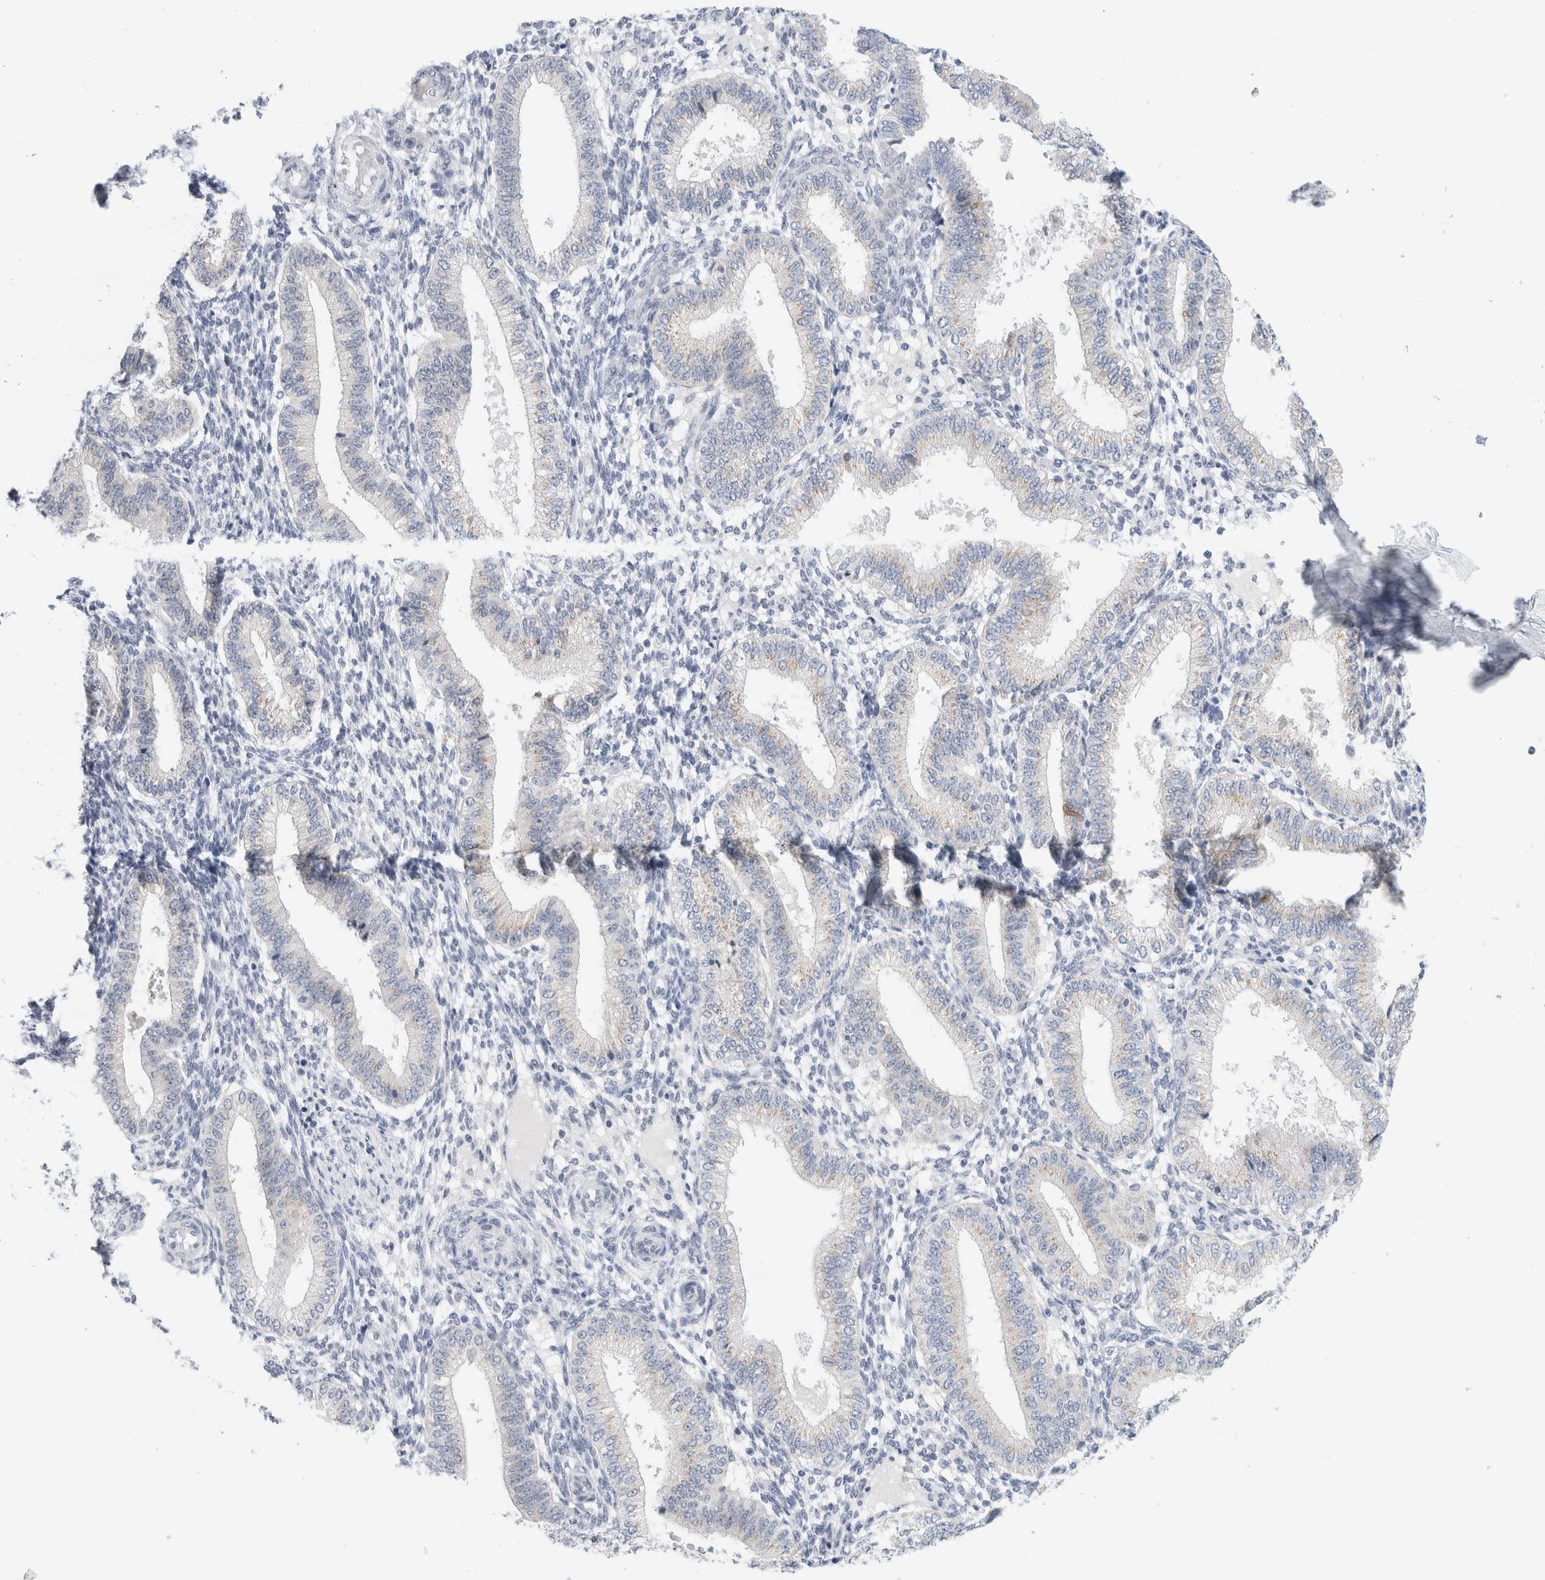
{"staining": {"intensity": "negative", "quantity": "none", "location": "none"}, "tissue": "endometrium", "cell_type": "Cells in endometrial stroma", "image_type": "normal", "snomed": [{"axis": "morphology", "description": "Normal tissue, NOS"}, {"axis": "topography", "description": "Endometrium"}], "caption": "Cells in endometrial stroma show no significant protein positivity in unremarkable endometrium. The staining was performed using DAB (3,3'-diaminobenzidine) to visualize the protein expression in brown, while the nuclei were stained in blue with hematoxylin (Magnification: 20x).", "gene": "SLC22A12", "patient": {"sex": "female", "age": 39}}